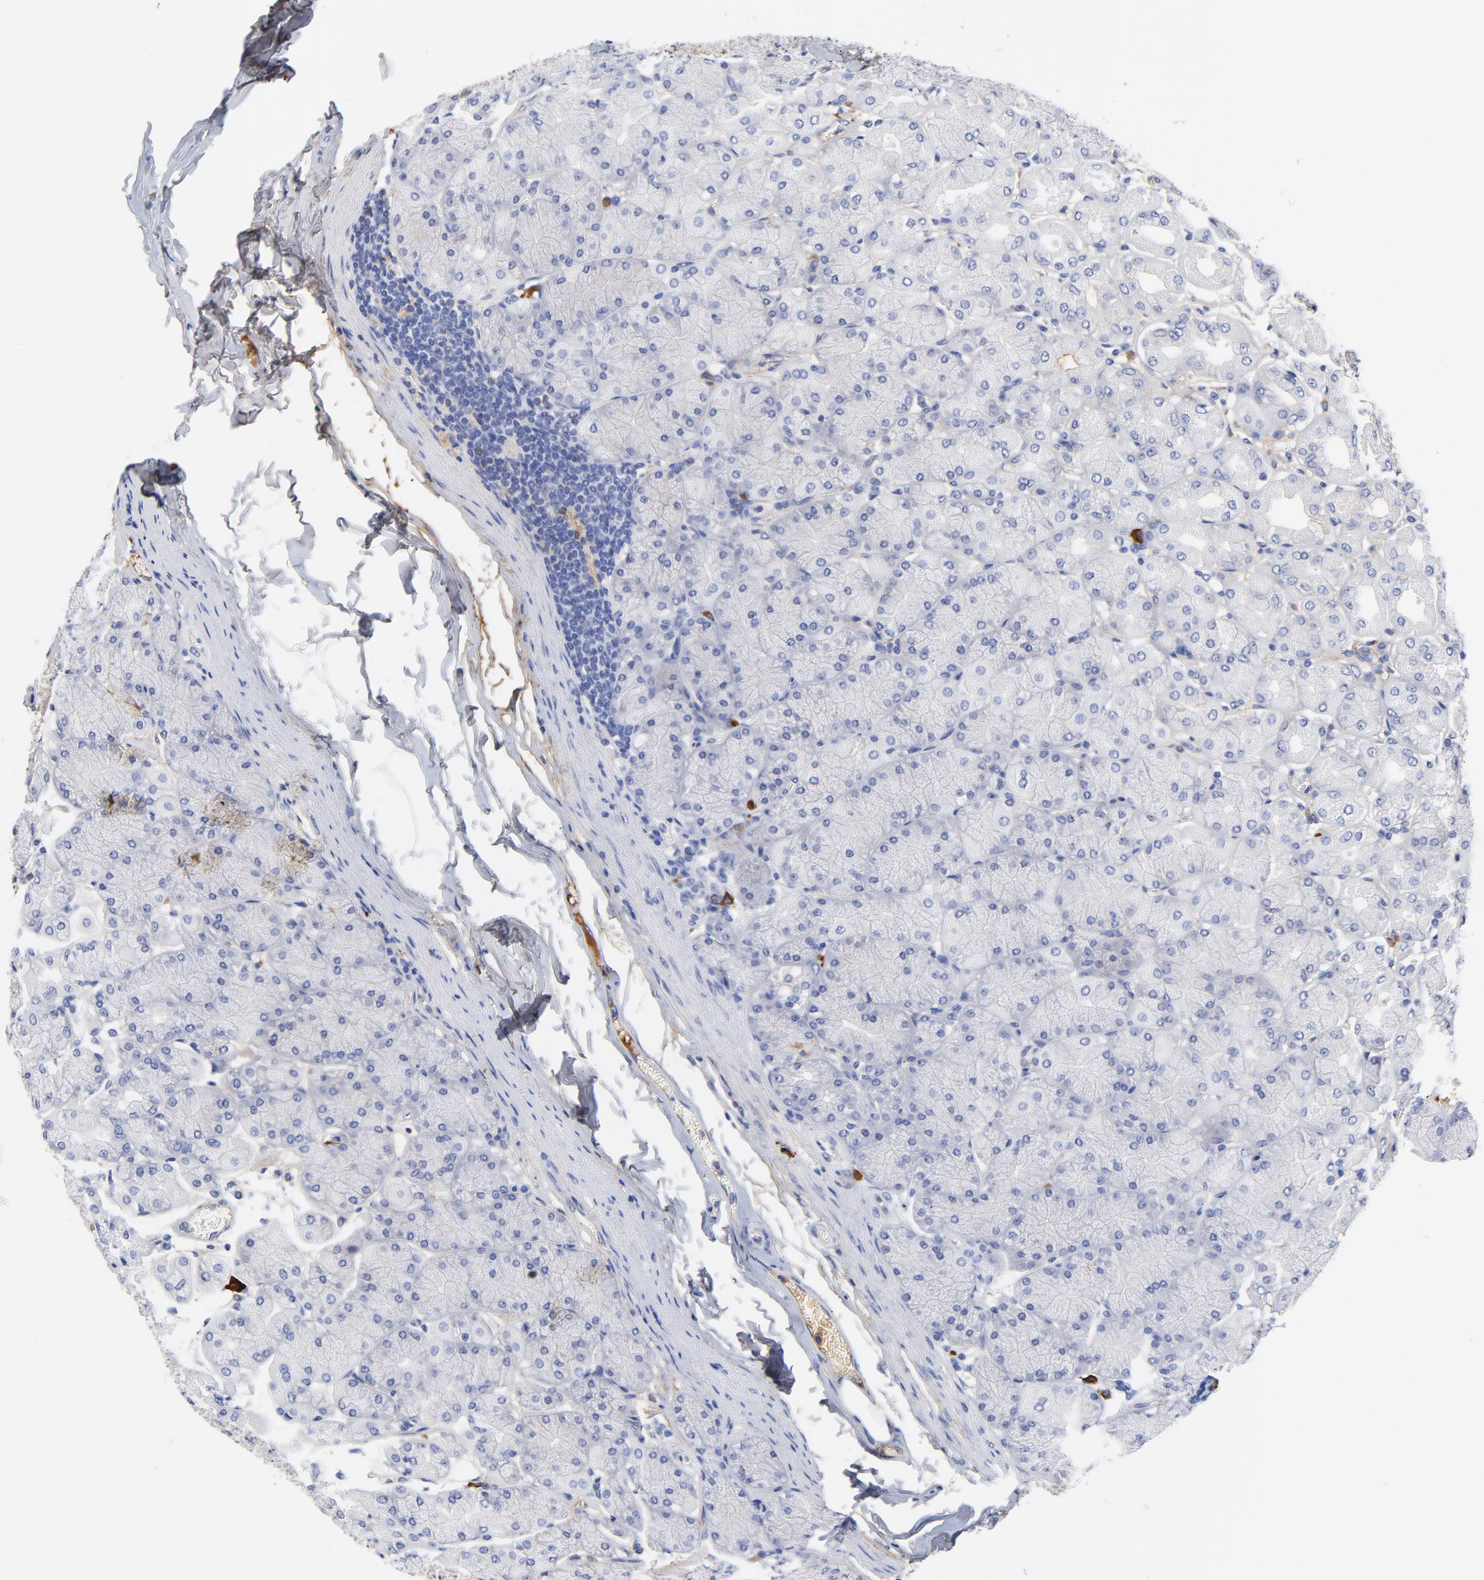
{"staining": {"intensity": "weak", "quantity": "25%-75%", "location": "cytoplasmic/membranous"}, "tissue": "stomach", "cell_type": "Glandular cells", "image_type": "normal", "snomed": [{"axis": "morphology", "description": "Normal tissue, NOS"}, {"axis": "topography", "description": "Stomach, upper"}], "caption": "High-magnification brightfield microscopy of normal stomach stained with DAB (3,3'-diaminobenzidine) (brown) and counterstained with hematoxylin (blue). glandular cells exhibit weak cytoplasmic/membranous staining is present in approximately25%-75% of cells. (IHC, brightfield microscopy, high magnification).", "gene": "IGLV3", "patient": {"sex": "female", "age": 56}}